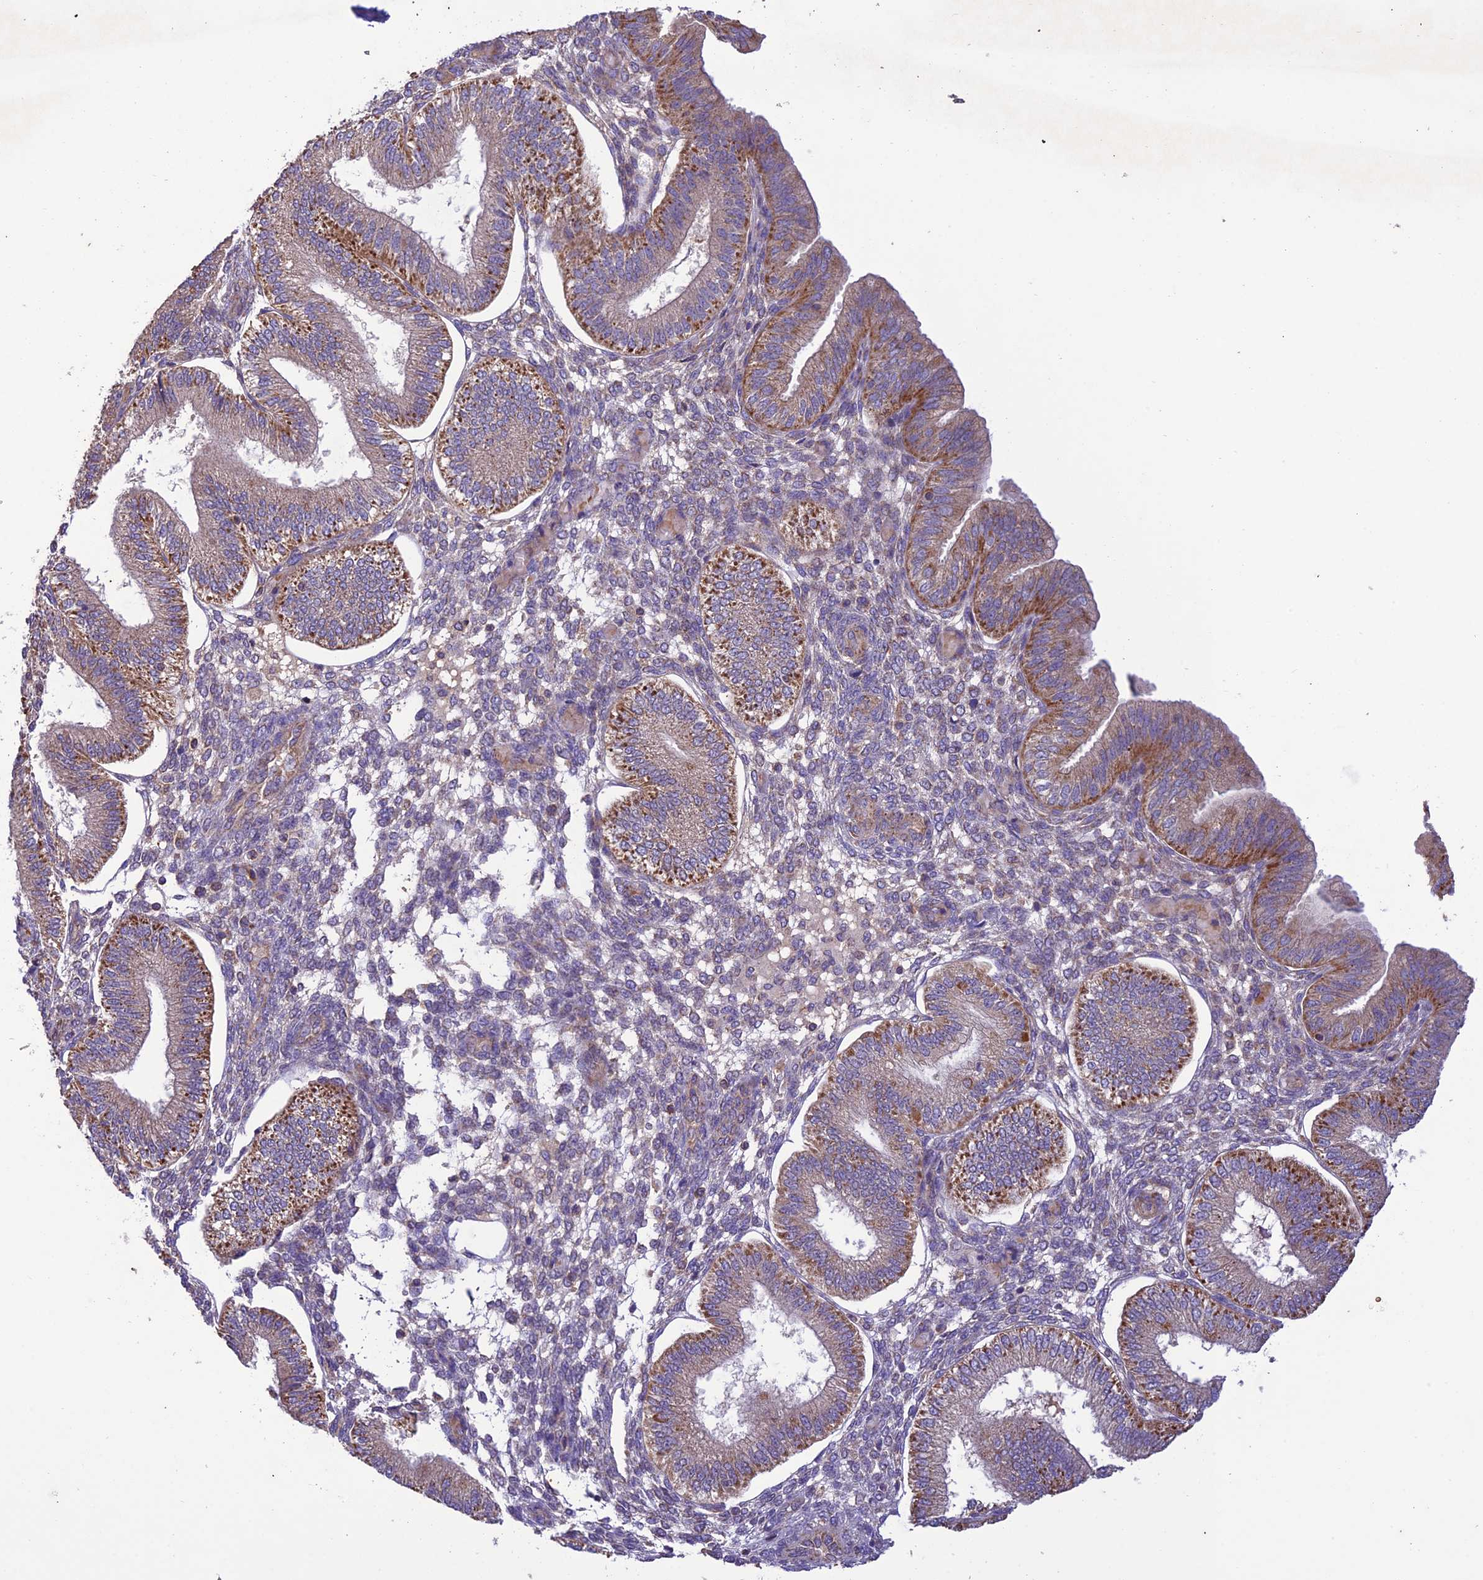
{"staining": {"intensity": "negative", "quantity": "none", "location": "none"}, "tissue": "endometrium", "cell_type": "Cells in endometrial stroma", "image_type": "normal", "snomed": [{"axis": "morphology", "description": "Normal tissue, NOS"}, {"axis": "topography", "description": "Endometrium"}], "caption": "The histopathology image shows no staining of cells in endometrial stroma in unremarkable endometrium.", "gene": "NDUFAF1", "patient": {"sex": "female", "age": 39}}